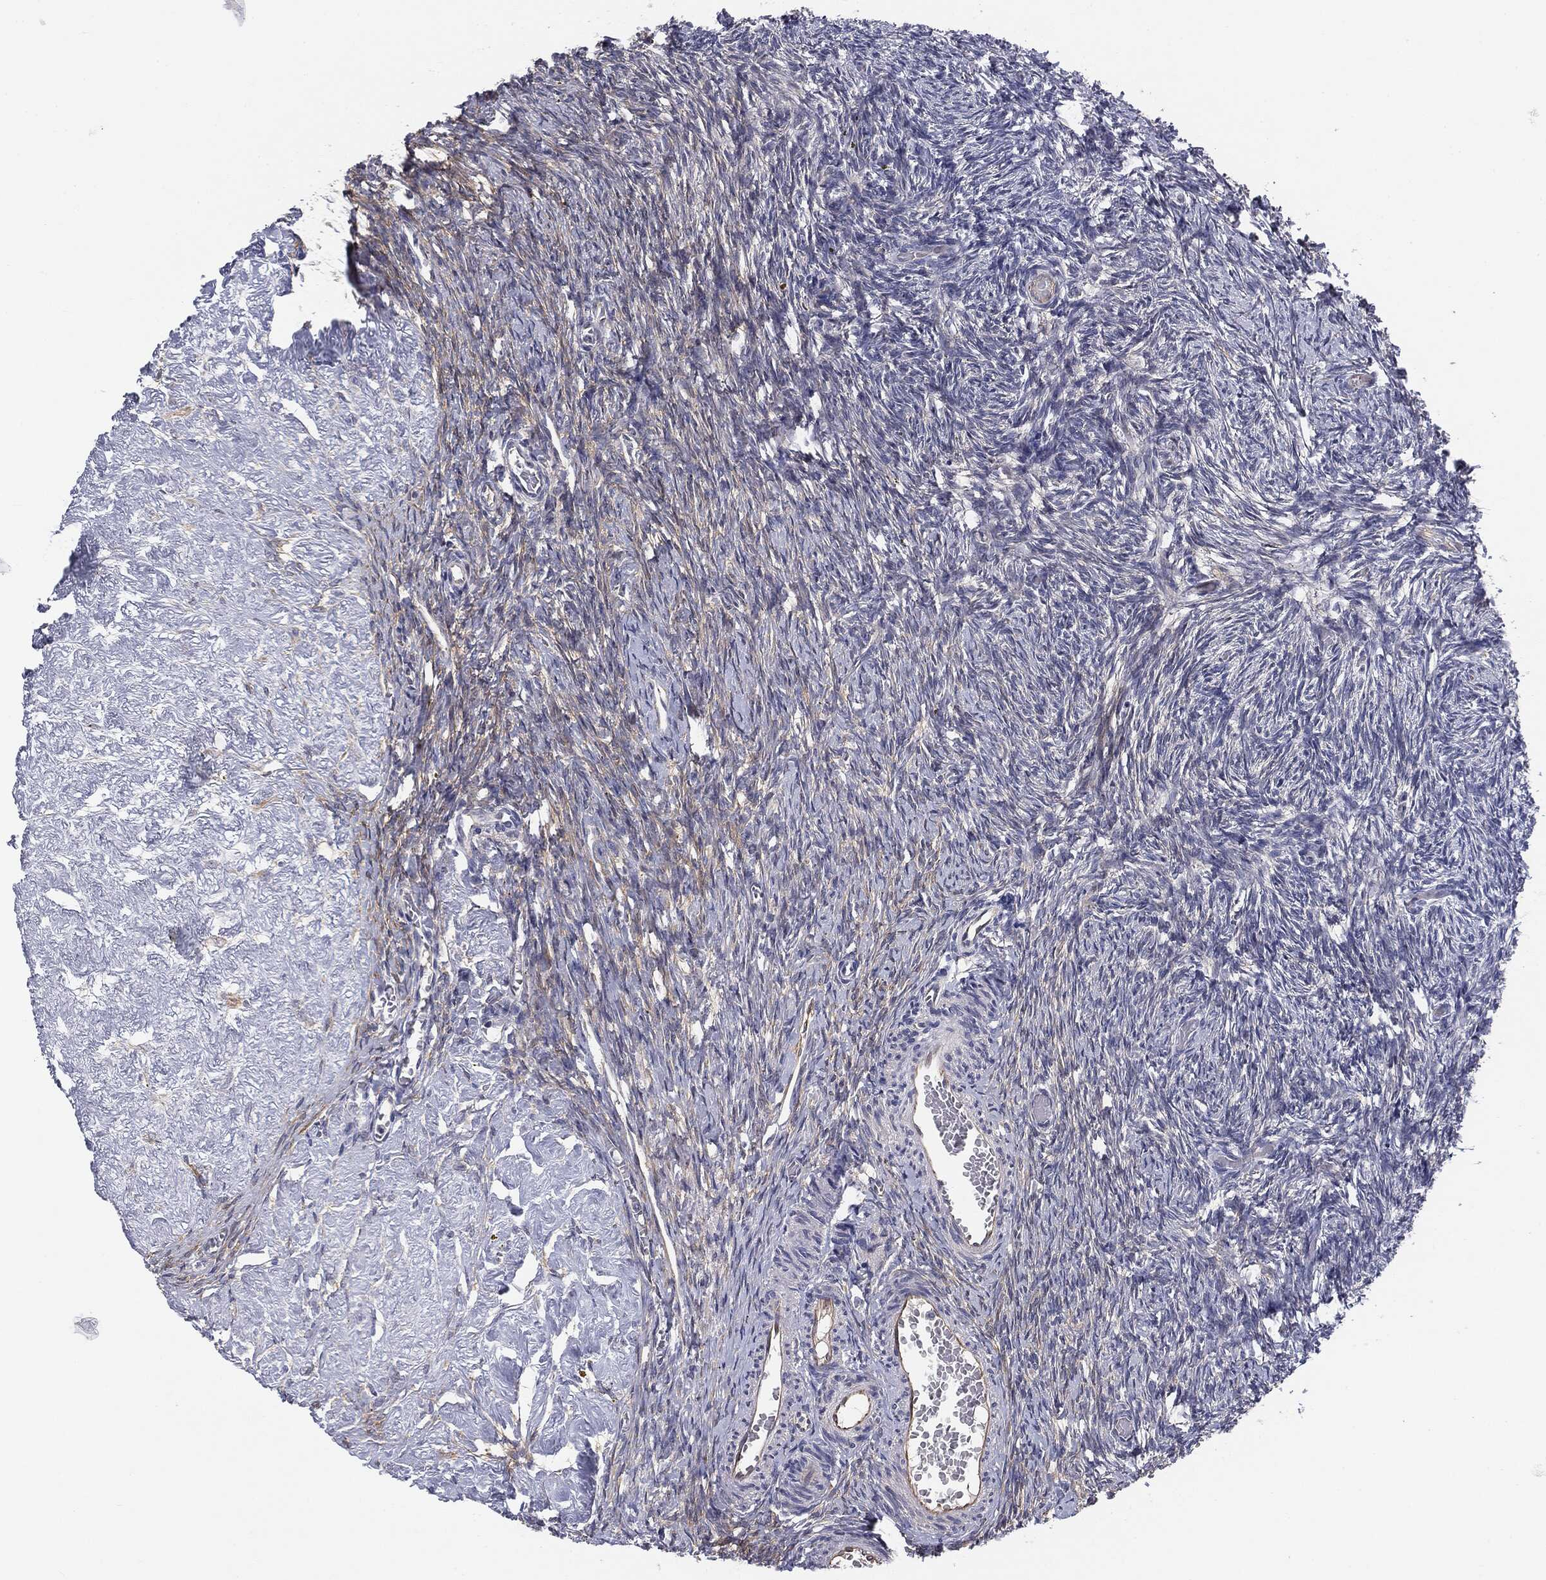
{"staining": {"intensity": "weak", "quantity": "25%-75%", "location": "cytoplasmic/membranous"}, "tissue": "ovary", "cell_type": "Follicle cells", "image_type": "normal", "snomed": [{"axis": "morphology", "description": "Normal tissue, NOS"}, {"axis": "topography", "description": "Ovary"}], "caption": "This histopathology image shows benign ovary stained with immunohistochemistry to label a protein in brown. The cytoplasmic/membranous of follicle cells show weak positivity for the protein. Nuclei are counter-stained blue.", "gene": "KRT5", "patient": {"sex": "female", "age": 39}}